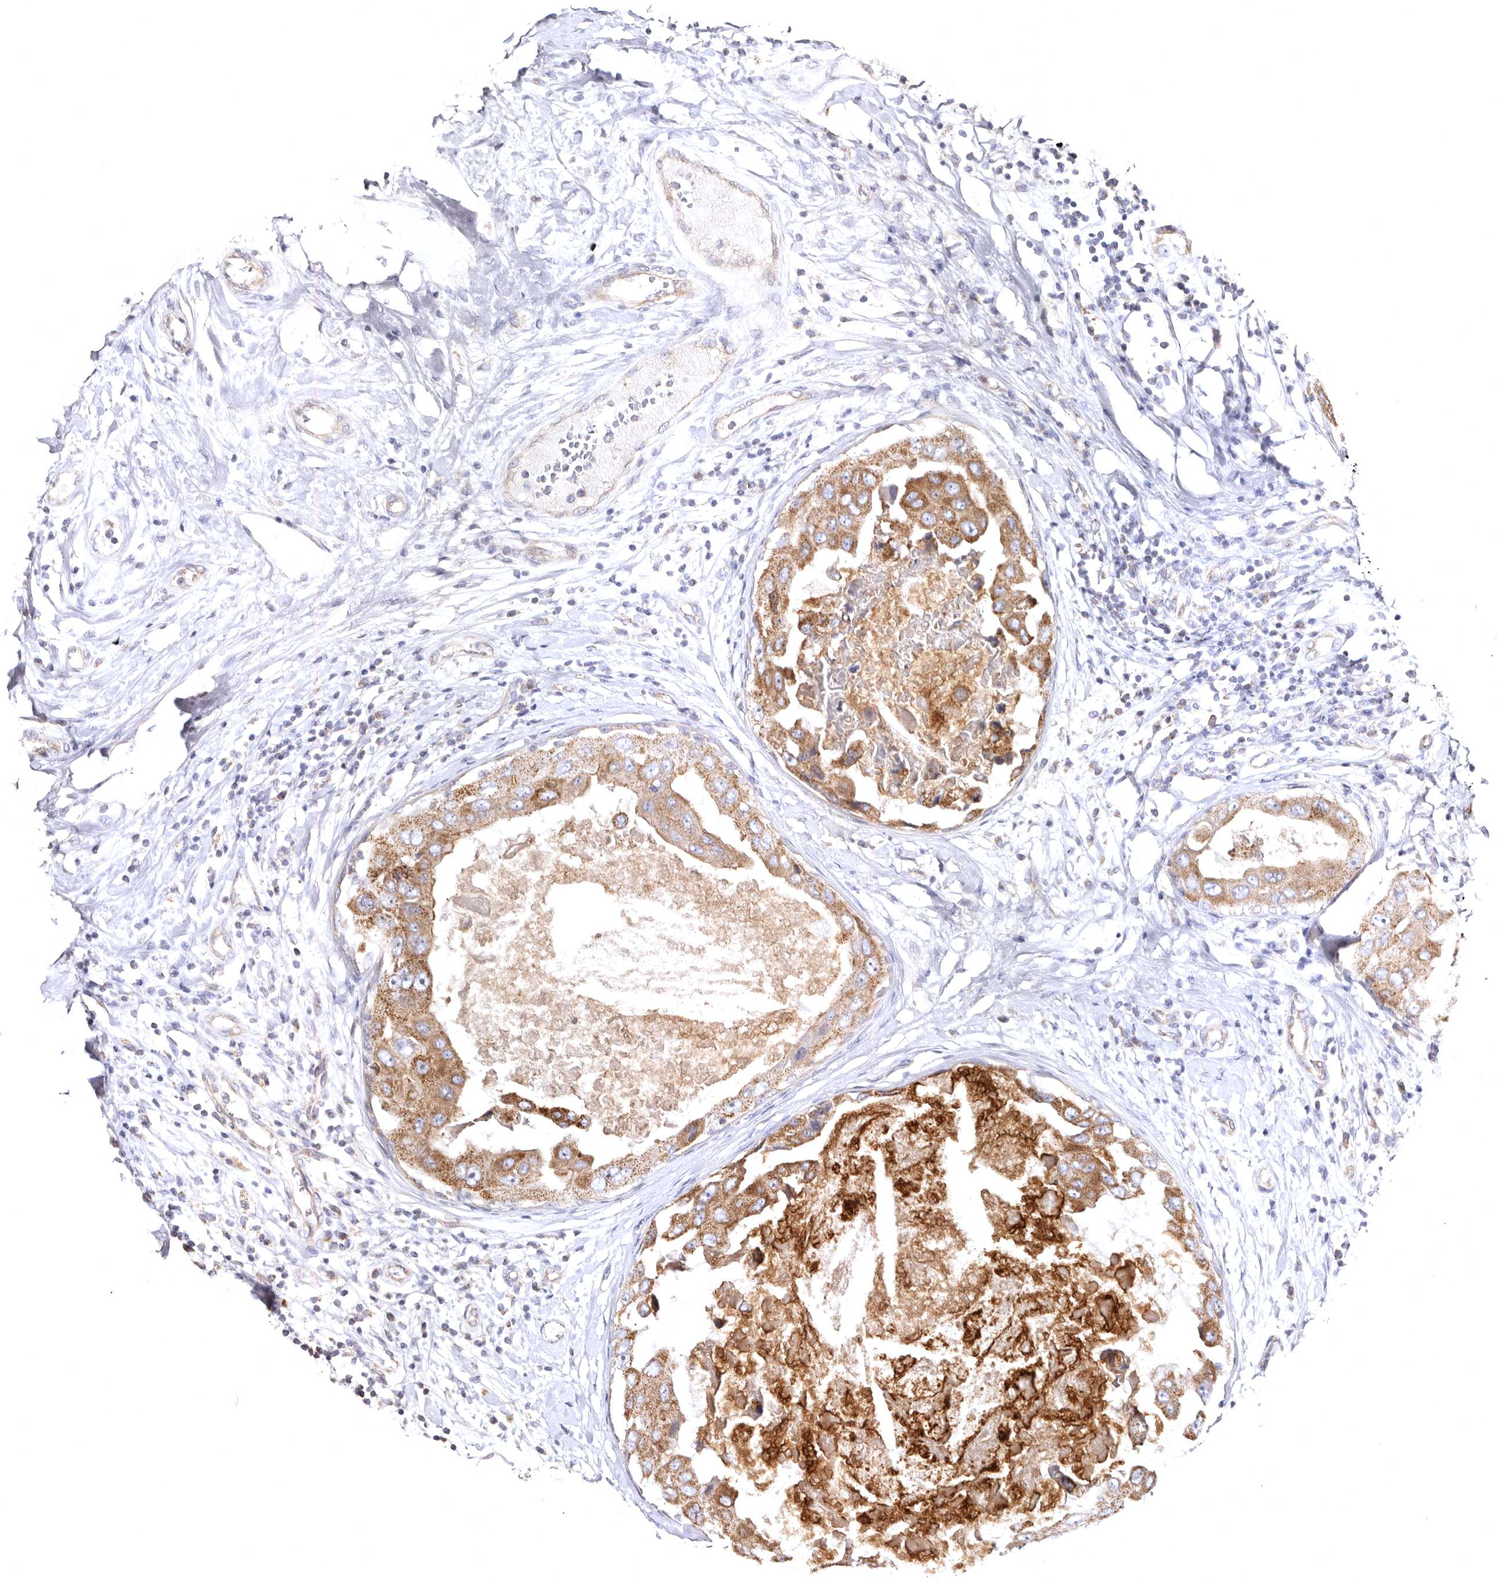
{"staining": {"intensity": "moderate", "quantity": ">75%", "location": "cytoplasmic/membranous"}, "tissue": "breast cancer", "cell_type": "Tumor cells", "image_type": "cancer", "snomed": [{"axis": "morphology", "description": "Duct carcinoma"}, {"axis": "topography", "description": "Breast"}], "caption": "Immunohistochemical staining of human infiltrating ductal carcinoma (breast) displays medium levels of moderate cytoplasmic/membranous protein positivity in approximately >75% of tumor cells. (Stains: DAB (3,3'-diaminobenzidine) in brown, nuclei in blue, Microscopy: brightfield microscopy at high magnification).", "gene": "BAIAP2L1", "patient": {"sex": "female", "age": 27}}